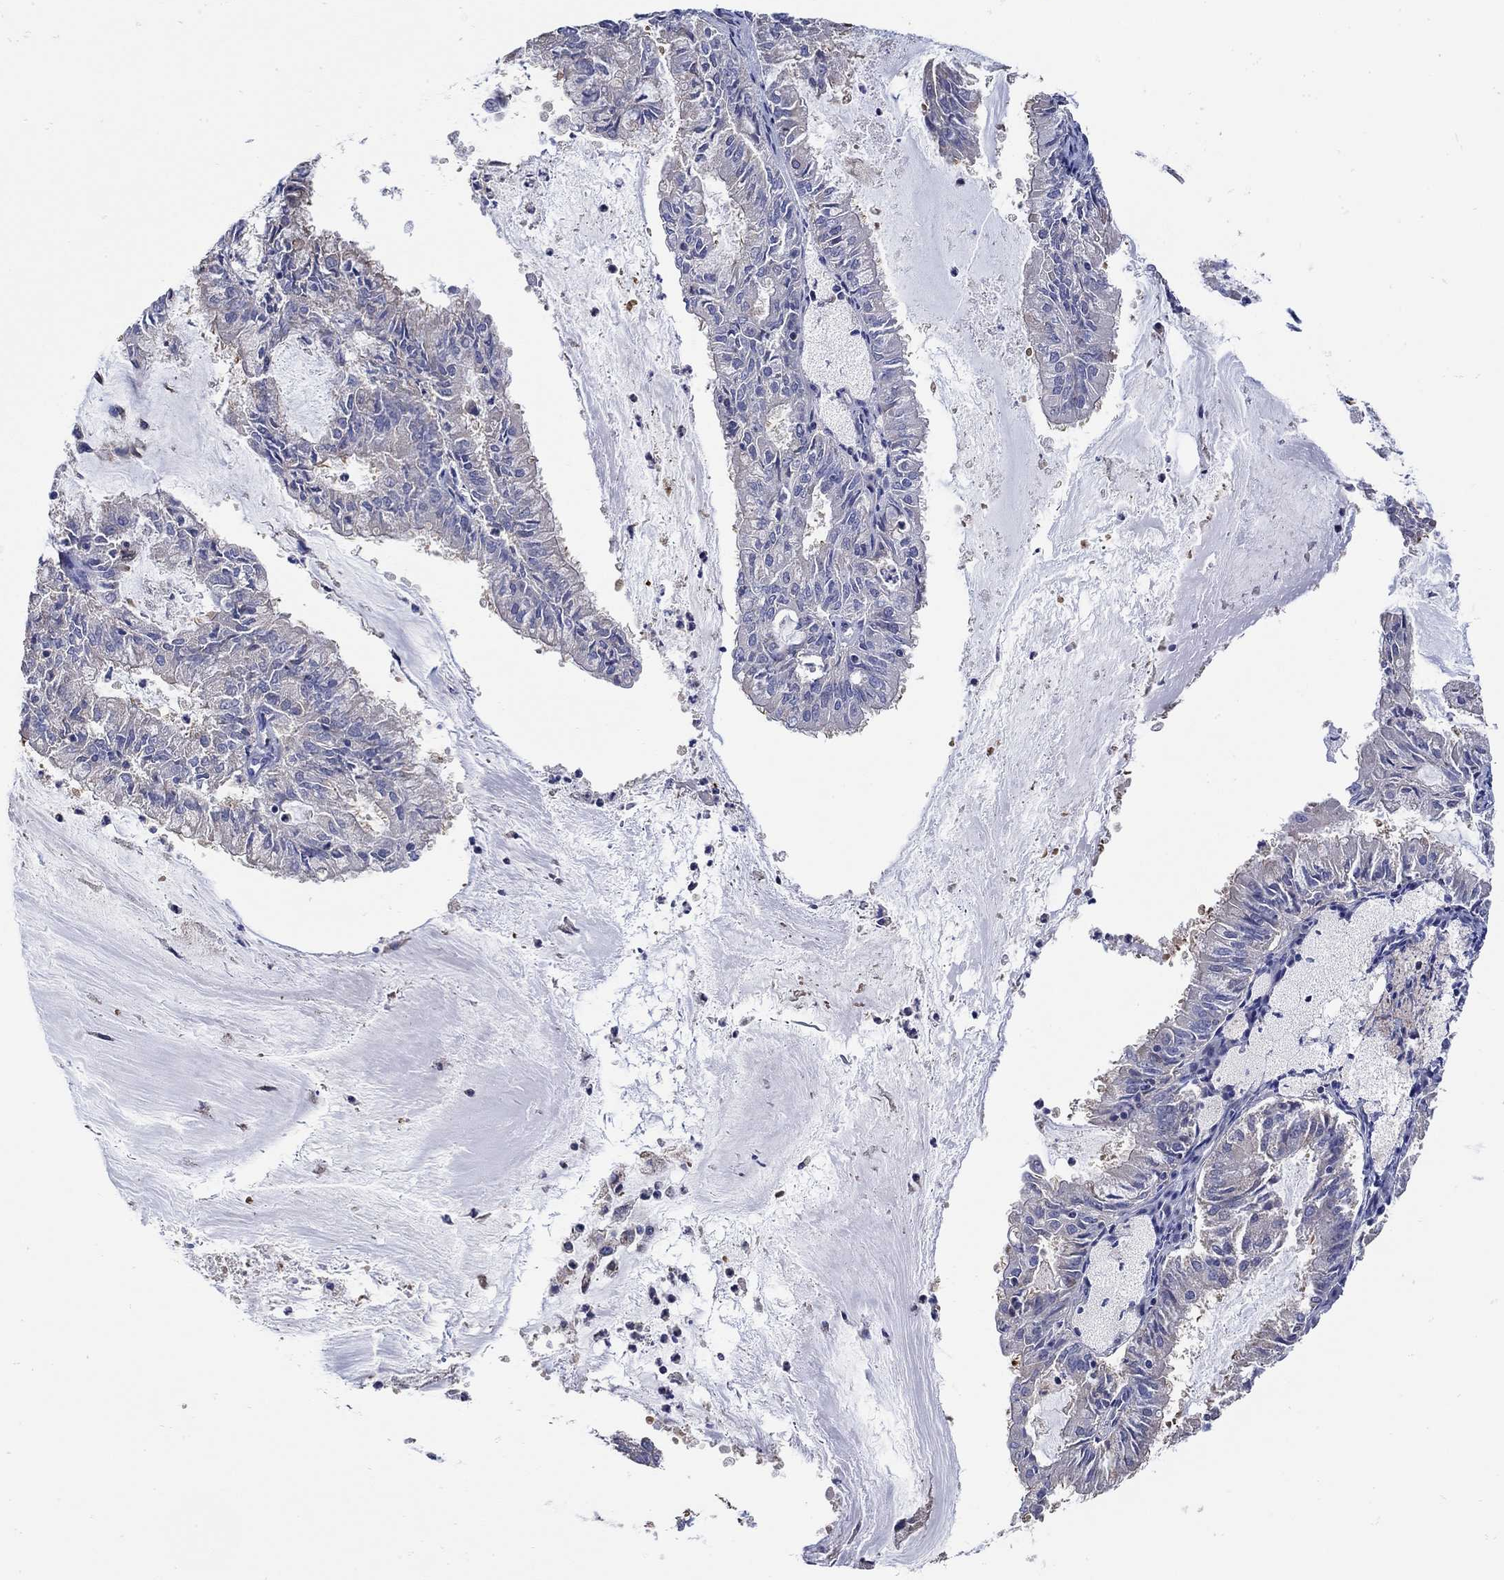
{"staining": {"intensity": "negative", "quantity": "none", "location": "none"}, "tissue": "endometrial cancer", "cell_type": "Tumor cells", "image_type": "cancer", "snomed": [{"axis": "morphology", "description": "Adenocarcinoma, NOS"}, {"axis": "topography", "description": "Endometrium"}], "caption": "DAB (3,3'-diaminobenzidine) immunohistochemical staining of adenocarcinoma (endometrial) exhibits no significant positivity in tumor cells.", "gene": "TEKT3", "patient": {"sex": "female", "age": 57}}